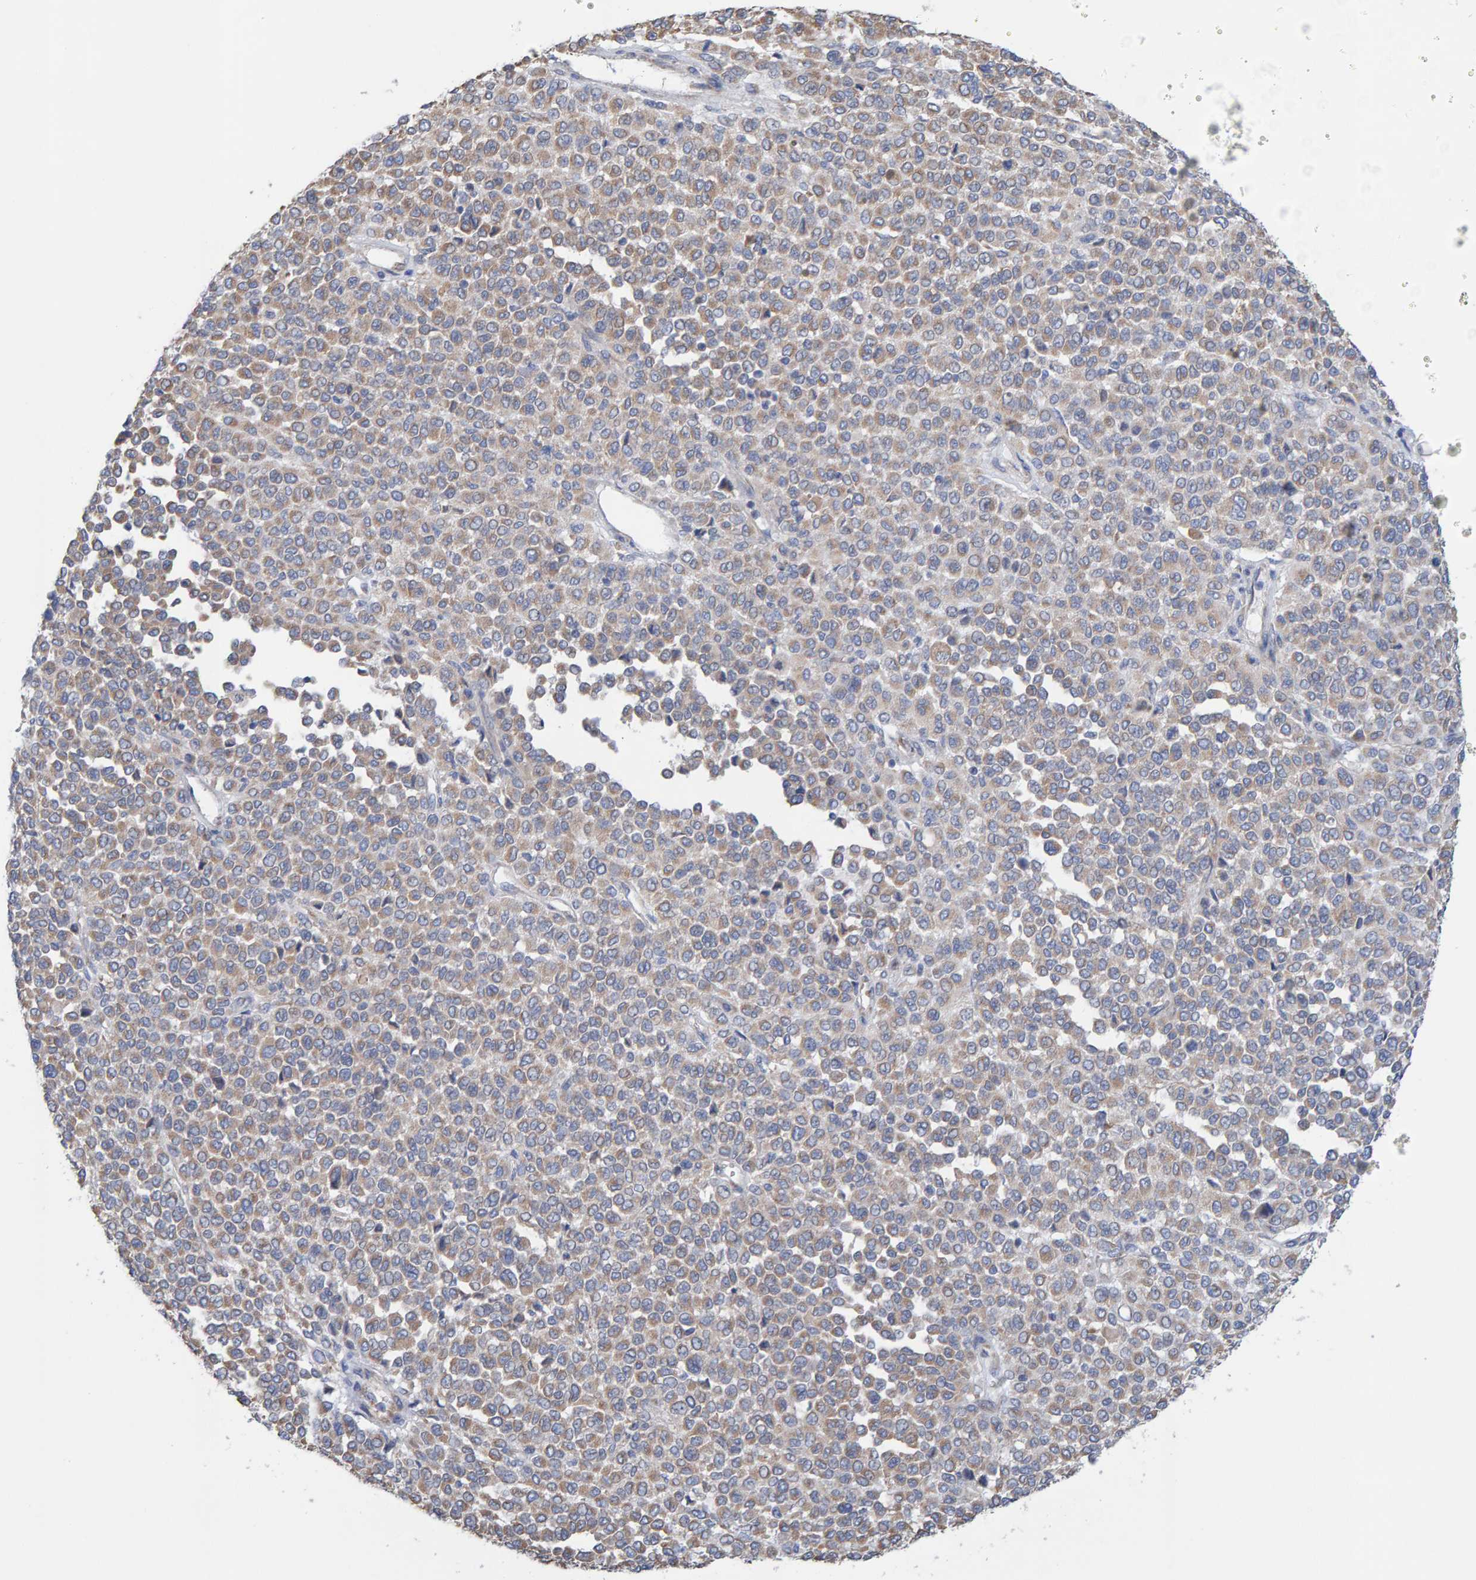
{"staining": {"intensity": "weak", "quantity": "<25%", "location": "cytoplasmic/membranous"}, "tissue": "melanoma", "cell_type": "Tumor cells", "image_type": "cancer", "snomed": [{"axis": "morphology", "description": "Malignant melanoma, Metastatic site"}, {"axis": "topography", "description": "Pancreas"}], "caption": "Human malignant melanoma (metastatic site) stained for a protein using immunohistochemistry (IHC) shows no positivity in tumor cells.", "gene": "CDK5RAP3", "patient": {"sex": "female", "age": 30}}